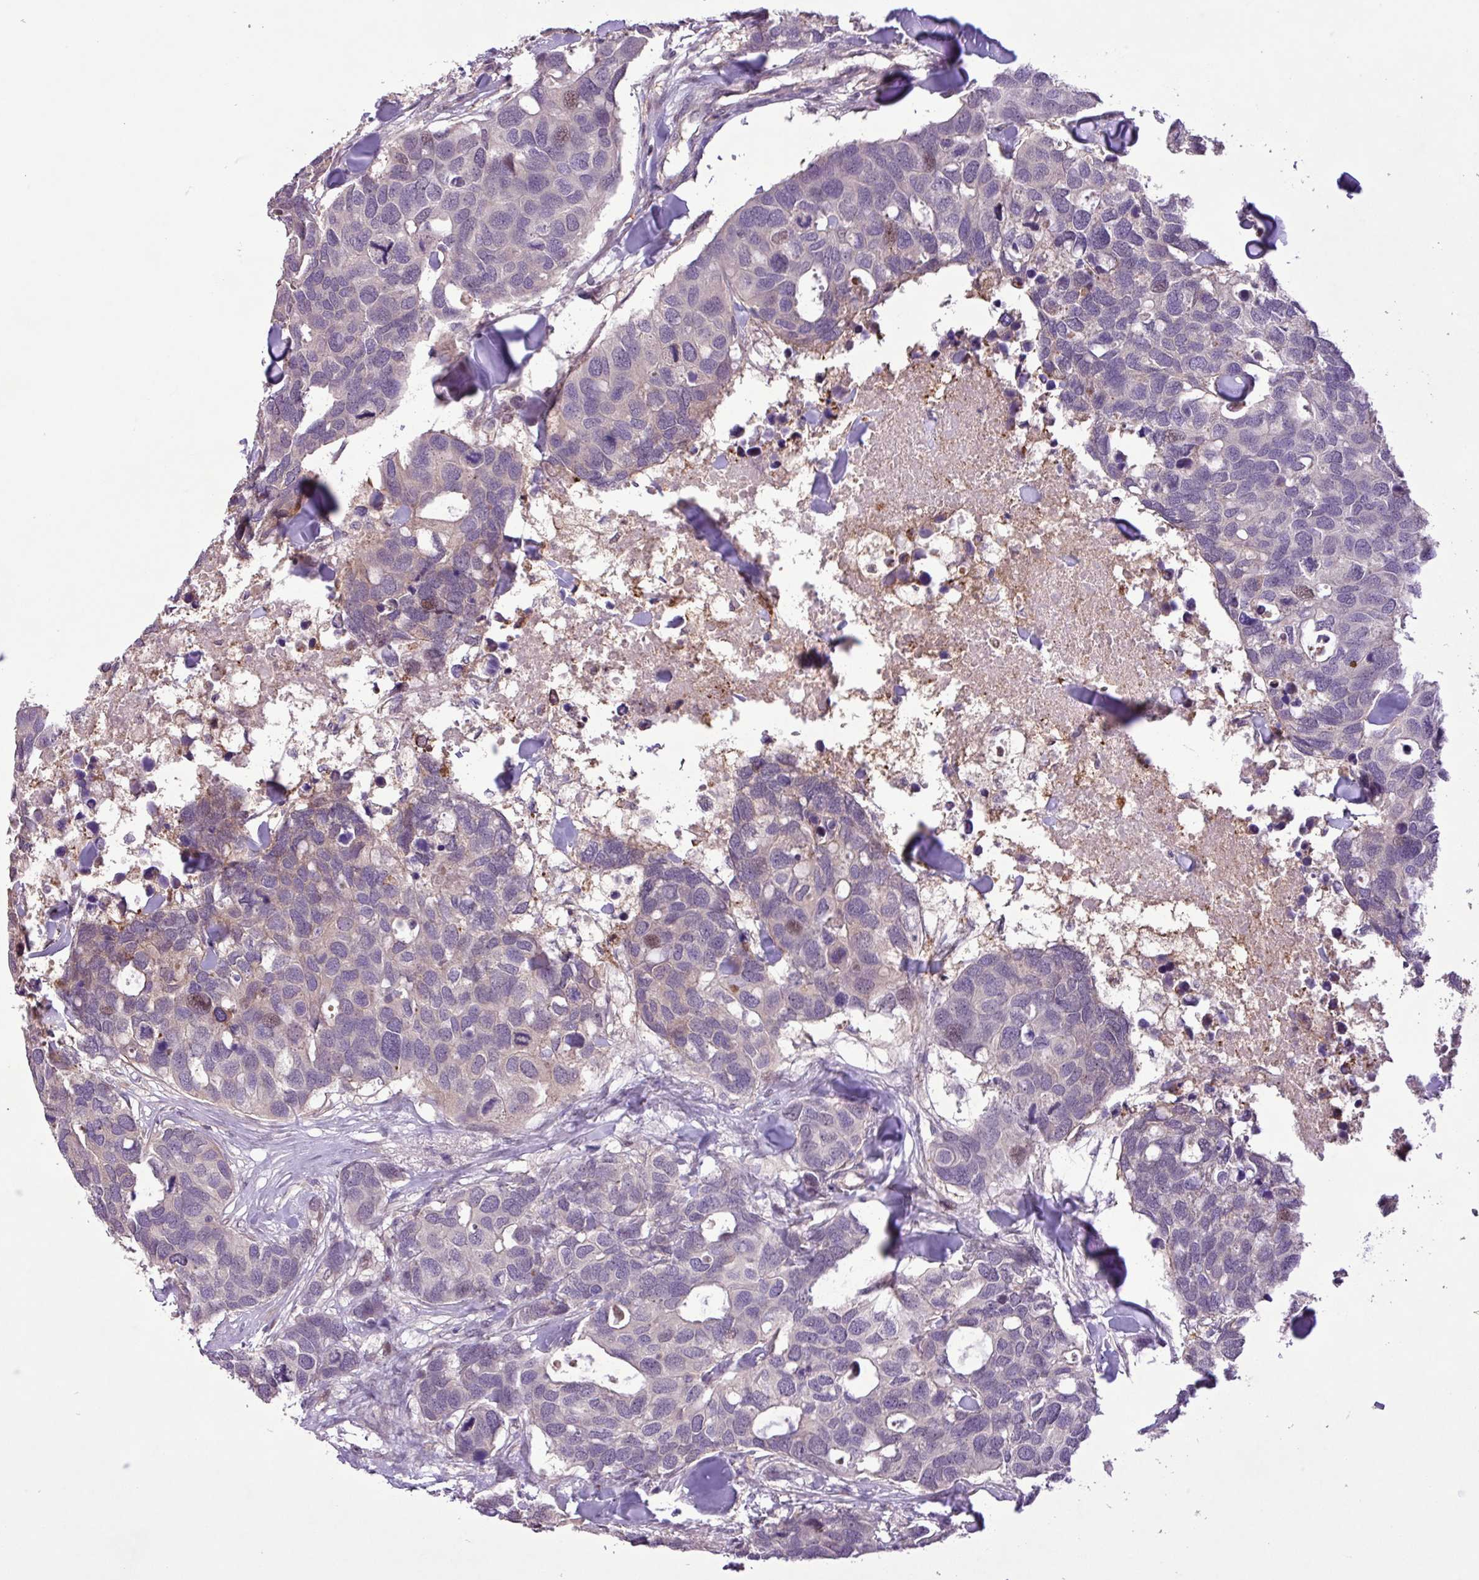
{"staining": {"intensity": "weak", "quantity": "<25%", "location": "nuclear"}, "tissue": "breast cancer", "cell_type": "Tumor cells", "image_type": "cancer", "snomed": [{"axis": "morphology", "description": "Duct carcinoma"}, {"axis": "topography", "description": "Breast"}], "caption": "High magnification brightfield microscopy of breast cancer stained with DAB (3,3'-diaminobenzidine) (brown) and counterstained with hematoxylin (blue): tumor cells show no significant staining.", "gene": "RPP25L", "patient": {"sex": "female", "age": 83}}